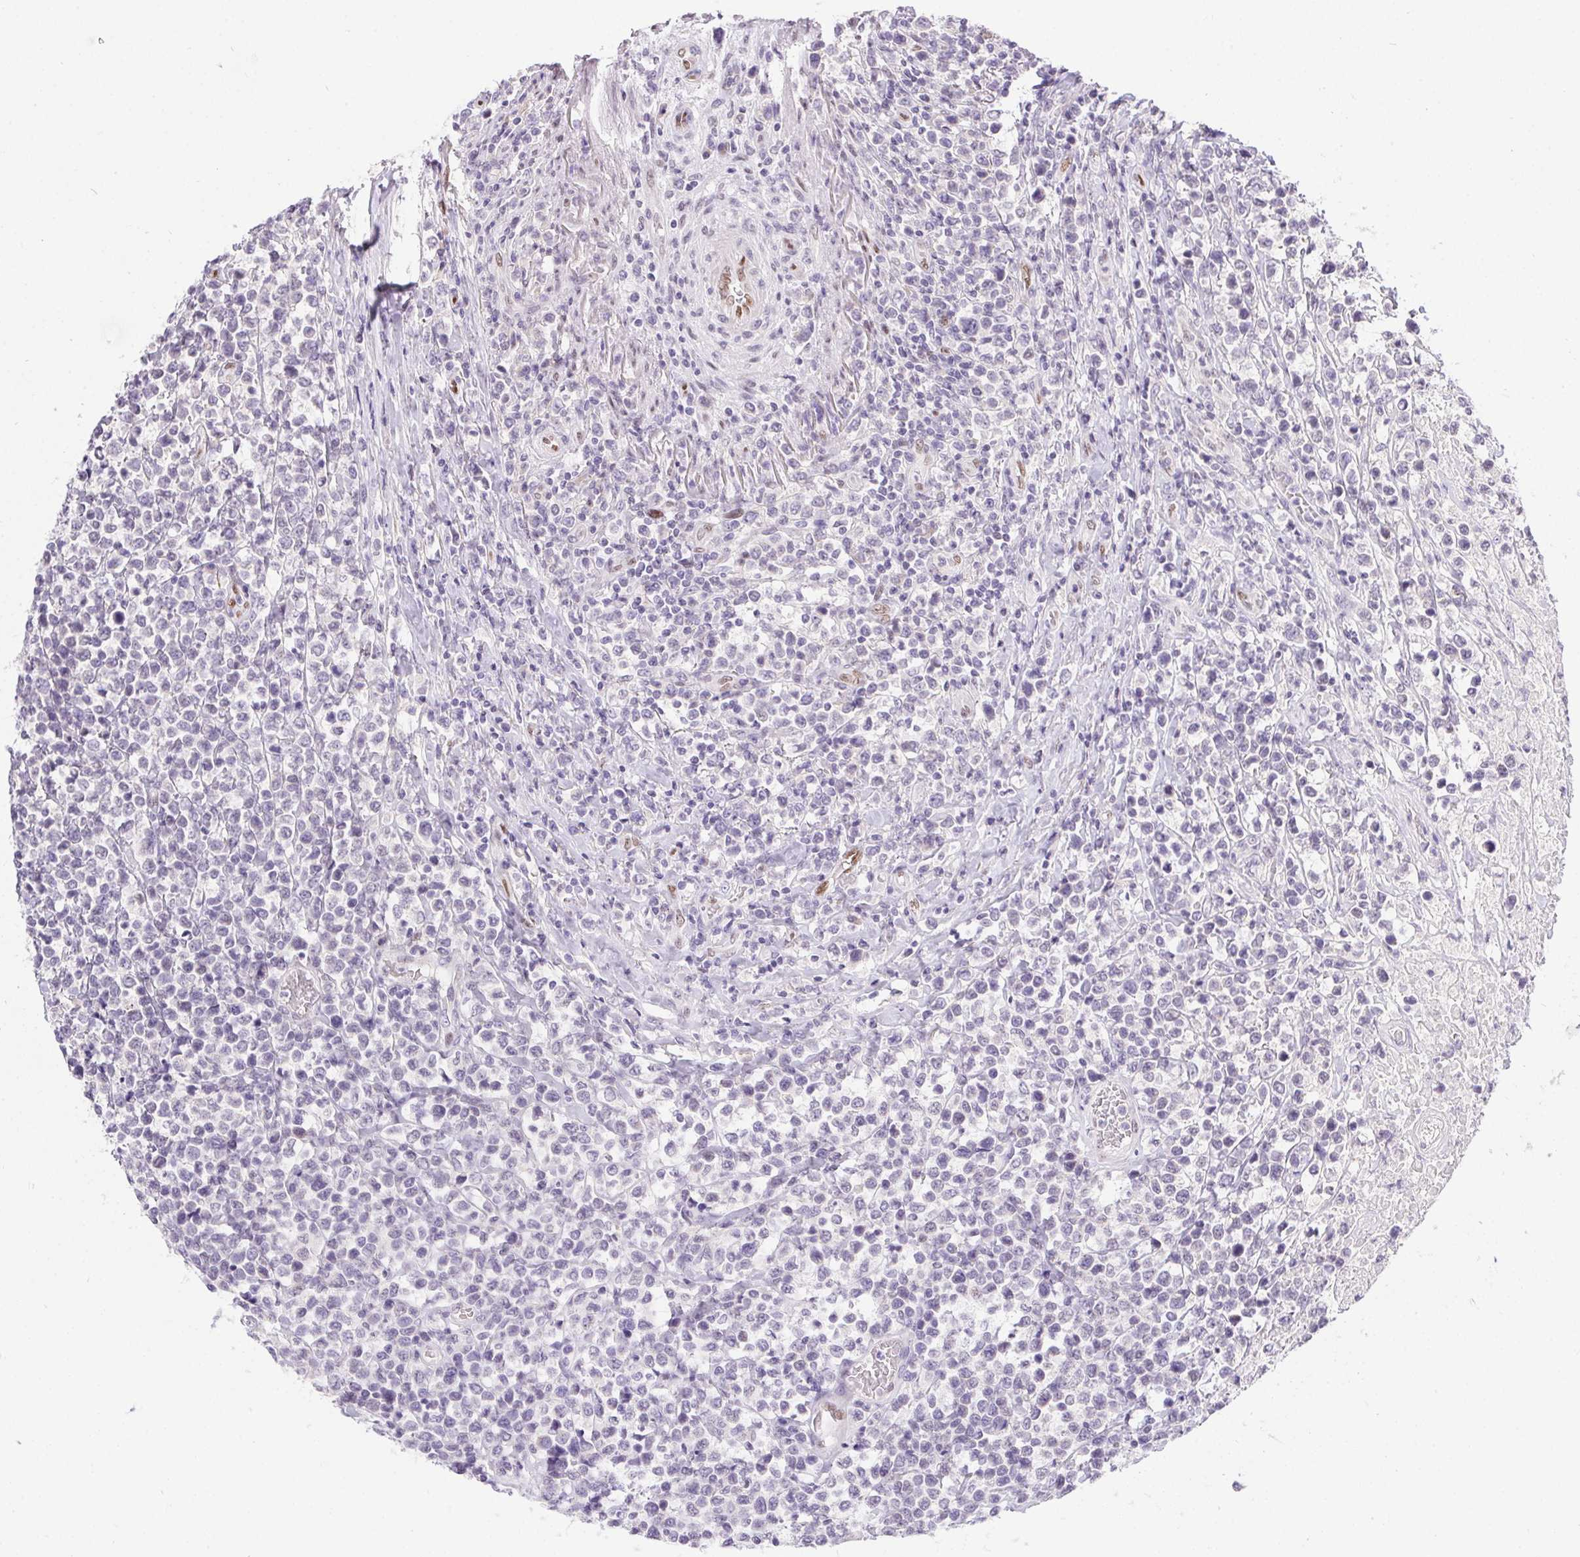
{"staining": {"intensity": "negative", "quantity": "none", "location": "none"}, "tissue": "lymphoma", "cell_type": "Tumor cells", "image_type": "cancer", "snomed": [{"axis": "morphology", "description": "Malignant lymphoma, non-Hodgkin's type, High grade"}, {"axis": "topography", "description": "Soft tissue"}], "caption": "High power microscopy micrograph of an immunohistochemistry (IHC) histopathology image of lymphoma, revealing no significant positivity in tumor cells.", "gene": "SP9", "patient": {"sex": "female", "age": 56}}